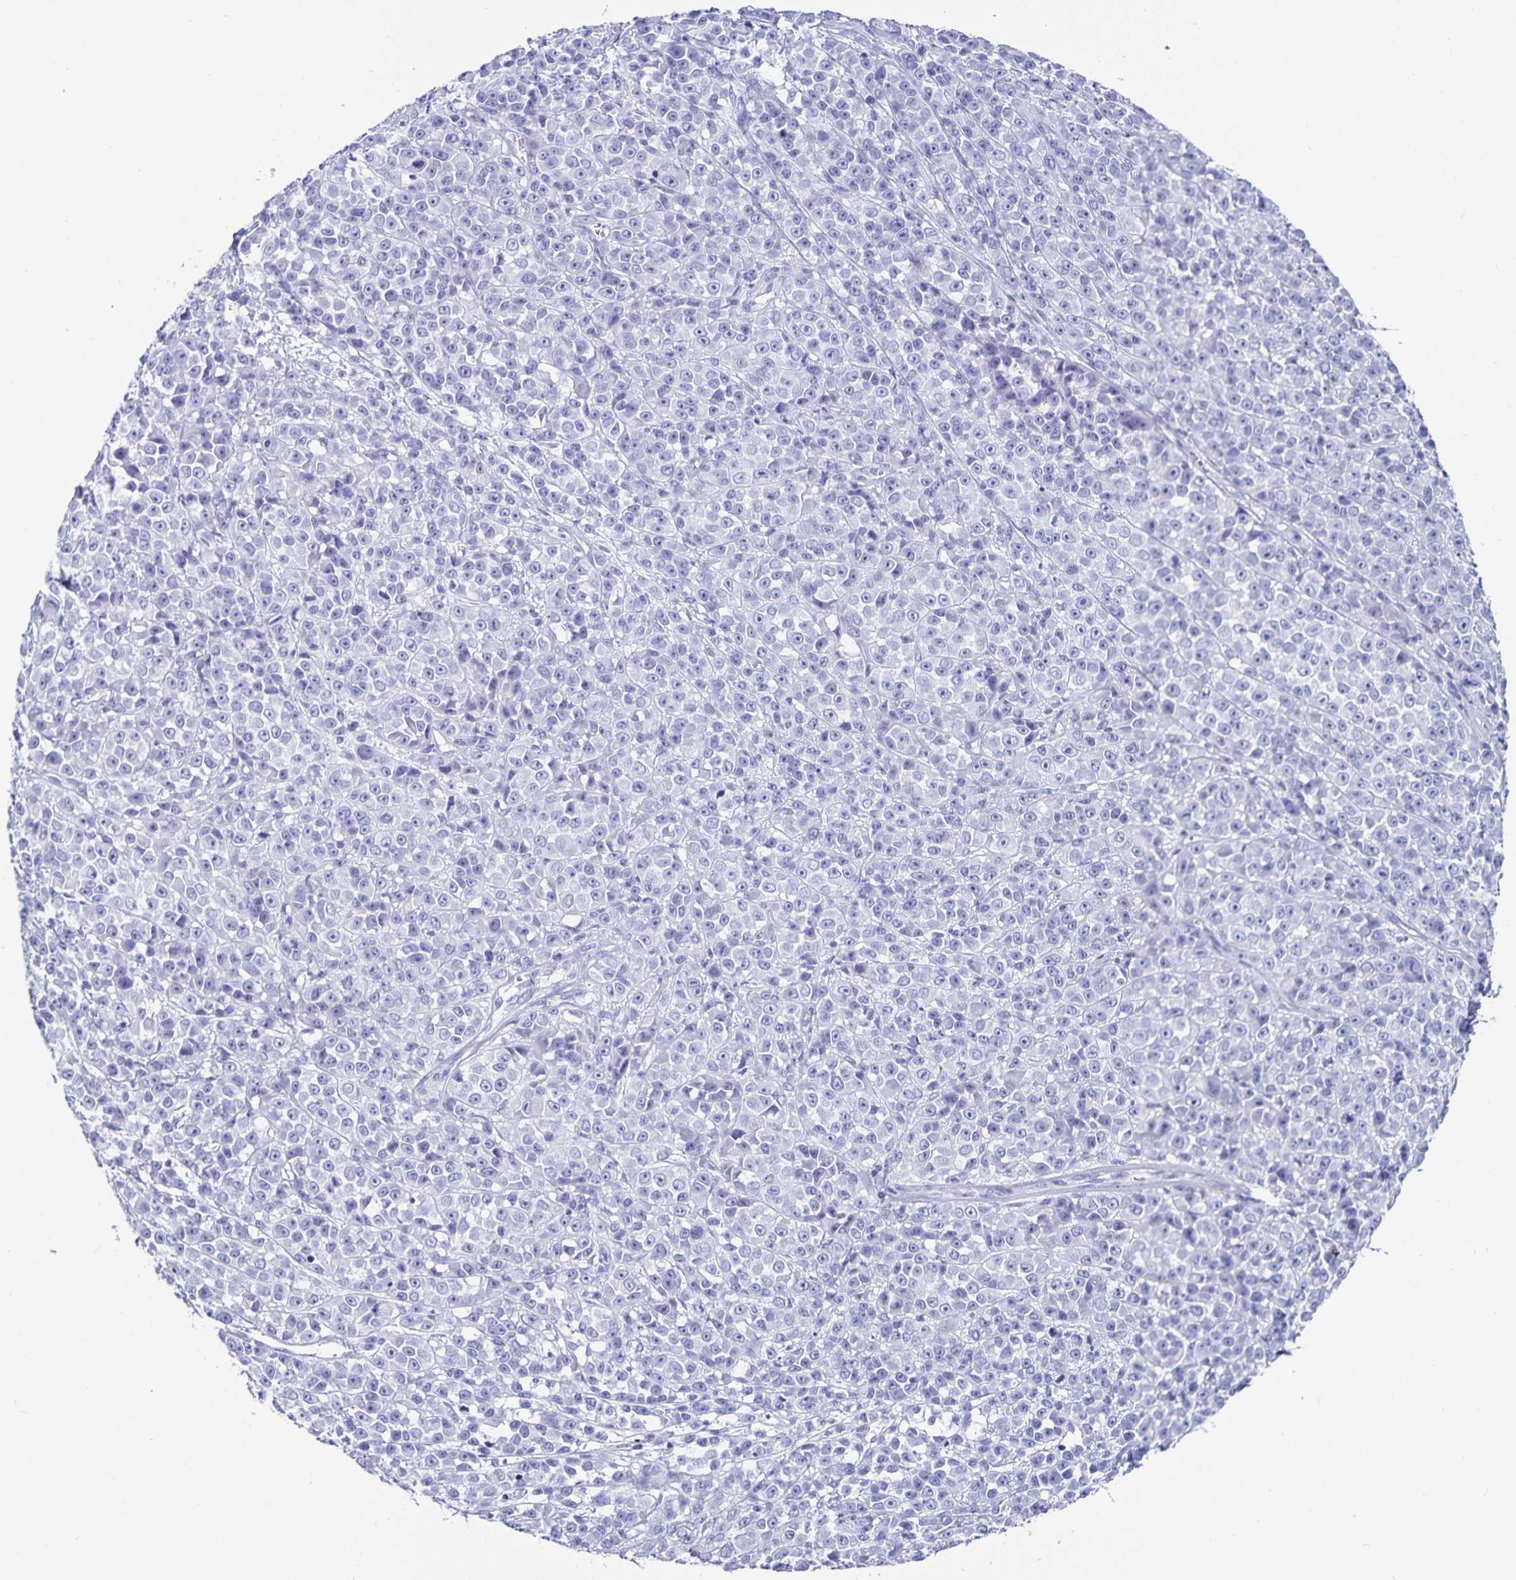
{"staining": {"intensity": "negative", "quantity": "none", "location": "none"}, "tissue": "melanoma", "cell_type": "Tumor cells", "image_type": "cancer", "snomed": [{"axis": "morphology", "description": "Malignant melanoma, NOS"}, {"axis": "topography", "description": "Skin"}, {"axis": "topography", "description": "Skin of back"}], "caption": "This is a micrograph of immunohistochemistry staining of melanoma, which shows no expression in tumor cells.", "gene": "C19orf73", "patient": {"sex": "male", "age": 91}}